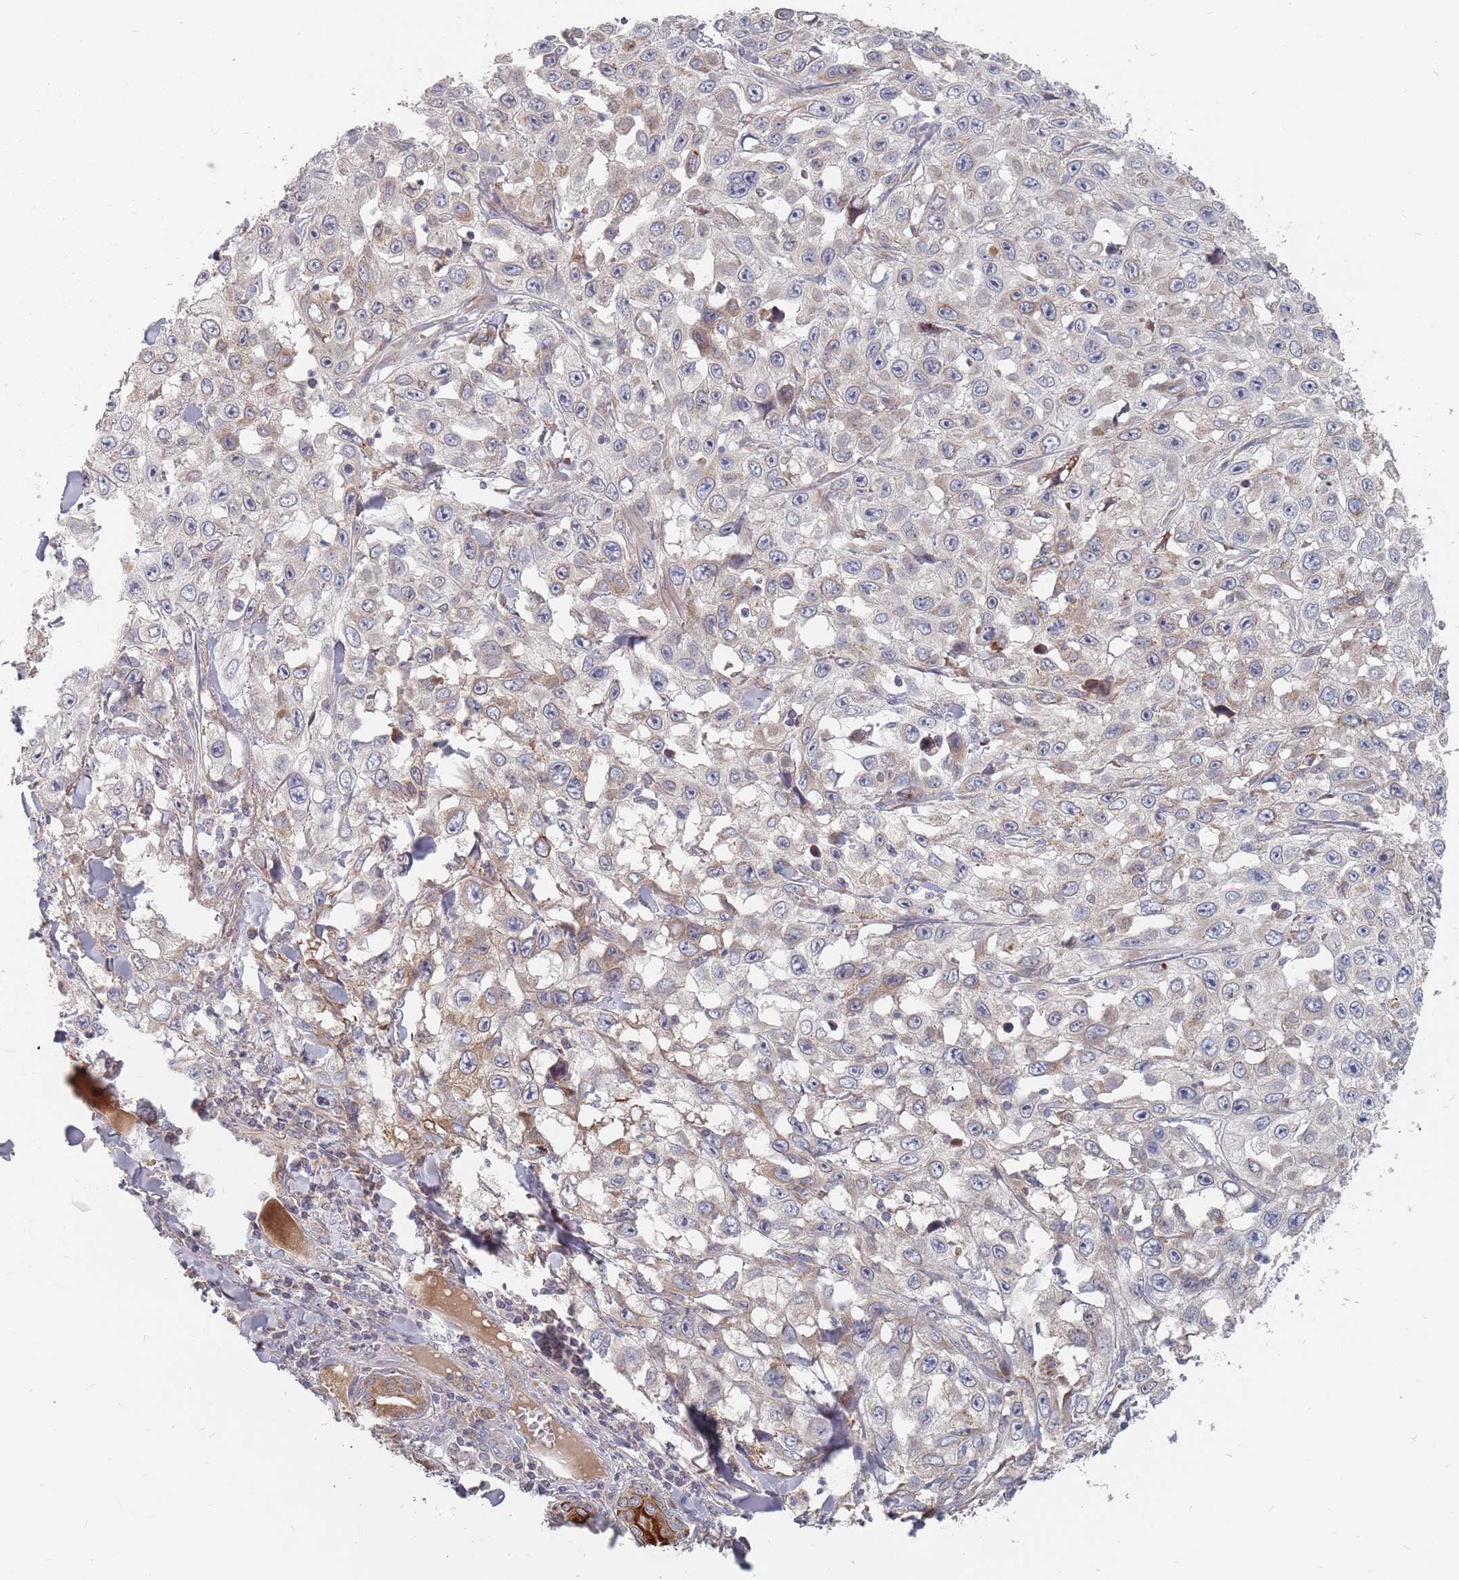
{"staining": {"intensity": "weak", "quantity": "<25%", "location": "cytoplasmic/membranous"}, "tissue": "skin cancer", "cell_type": "Tumor cells", "image_type": "cancer", "snomed": [{"axis": "morphology", "description": "Squamous cell carcinoma, NOS"}, {"axis": "topography", "description": "Skin"}], "caption": "A histopathology image of human skin cancer is negative for staining in tumor cells.", "gene": "ADAL", "patient": {"sex": "male", "age": 82}}